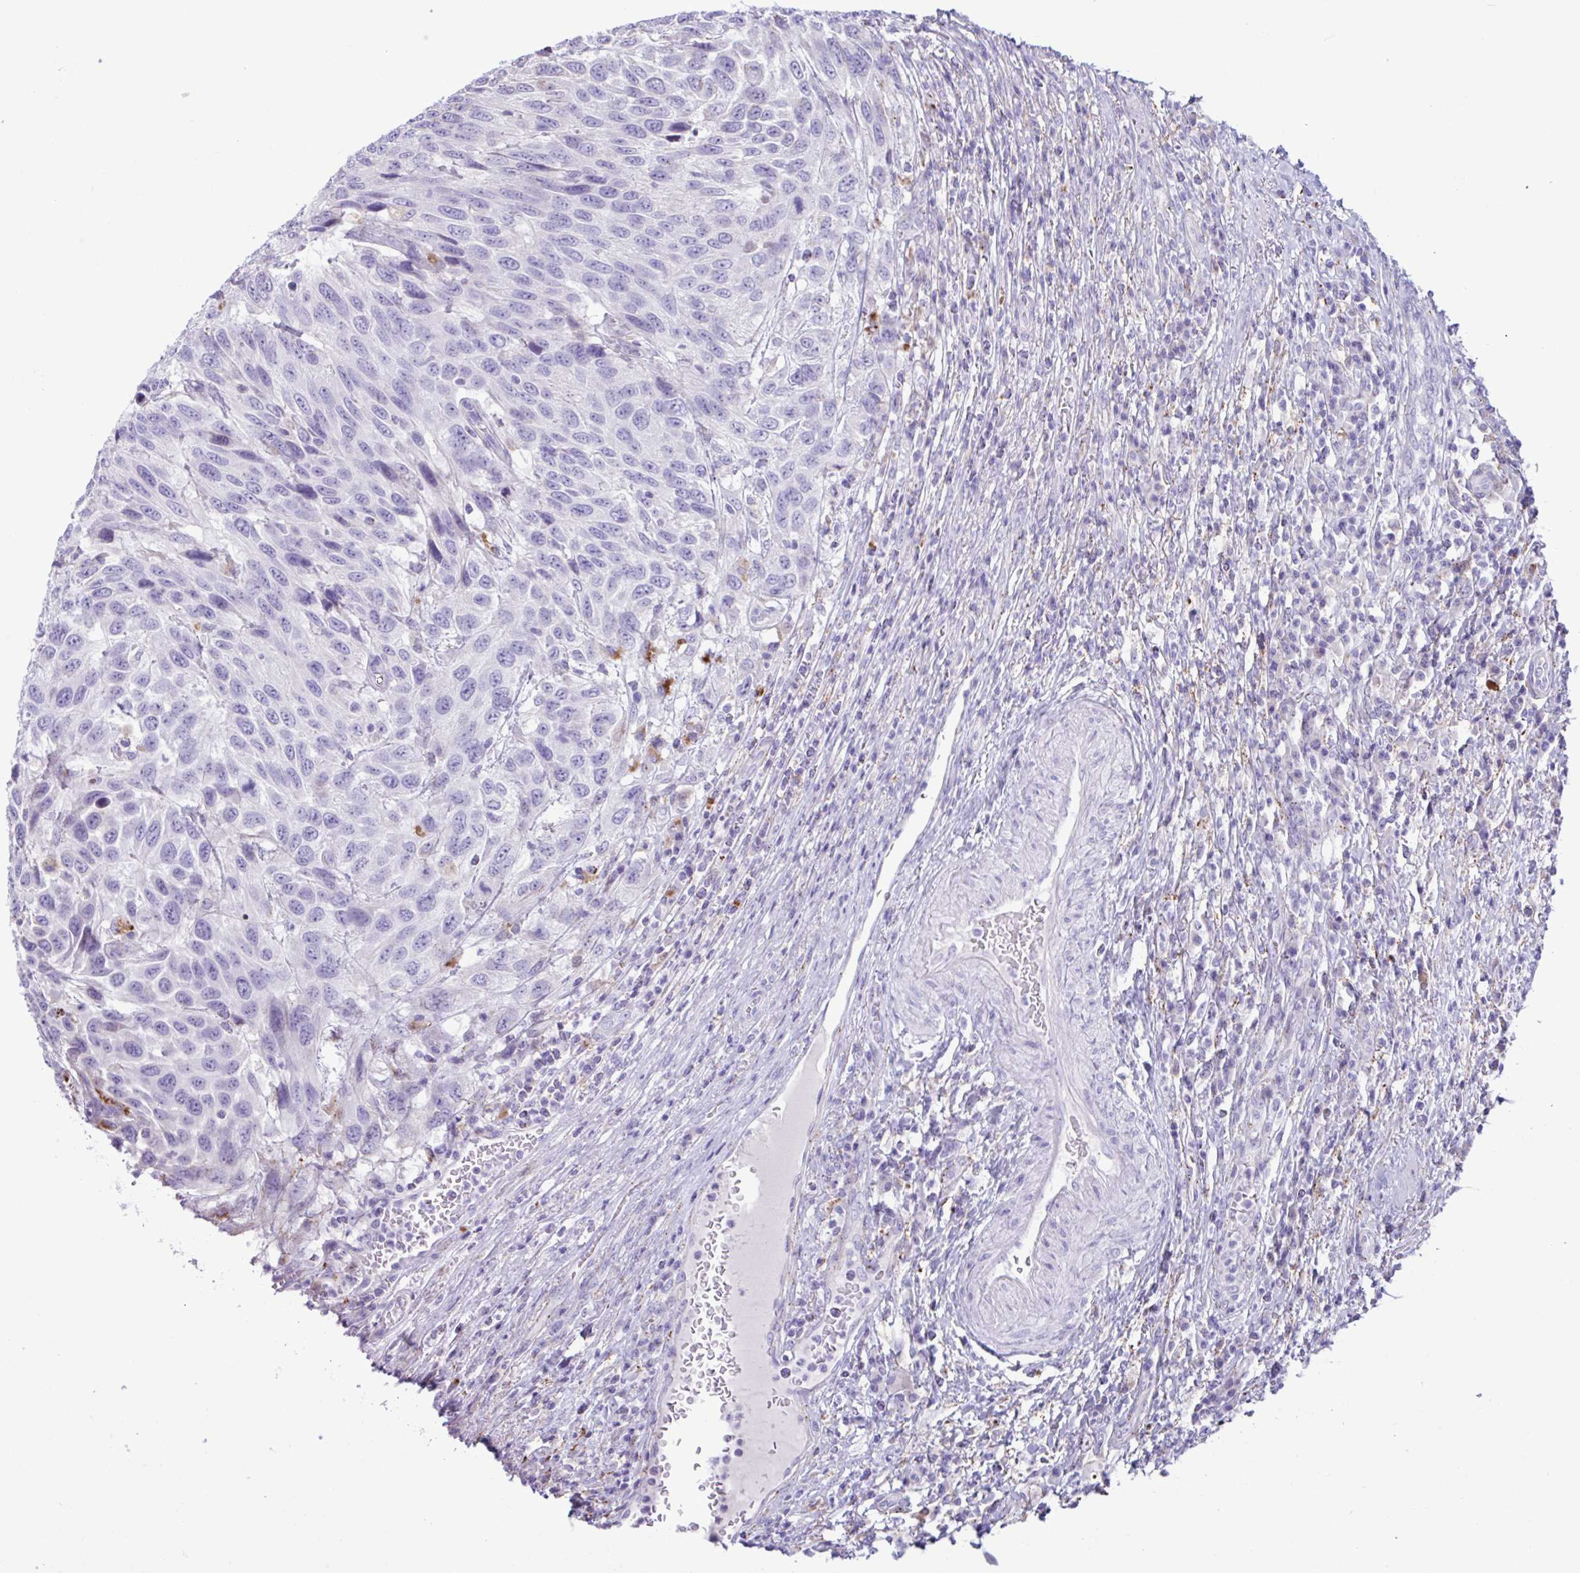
{"staining": {"intensity": "negative", "quantity": "none", "location": "none"}, "tissue": "urothelial cancer", "cell_type": "Tumor cells", "image_type": "cancer", "snomed": [{"axis": "morphology", "description": "Urothelial carcinoma, High grade"}, {"axis": "topography", "description": "Urinary bladder"}], "caption": "Protein analysis of urothelial carcinoma (high-grade) shows no significant expression in tumor cells. (DAB immunohistochemistry, high magnification).", "gene": "XCL1", "patient": {"sex": "female", "age": 70}}